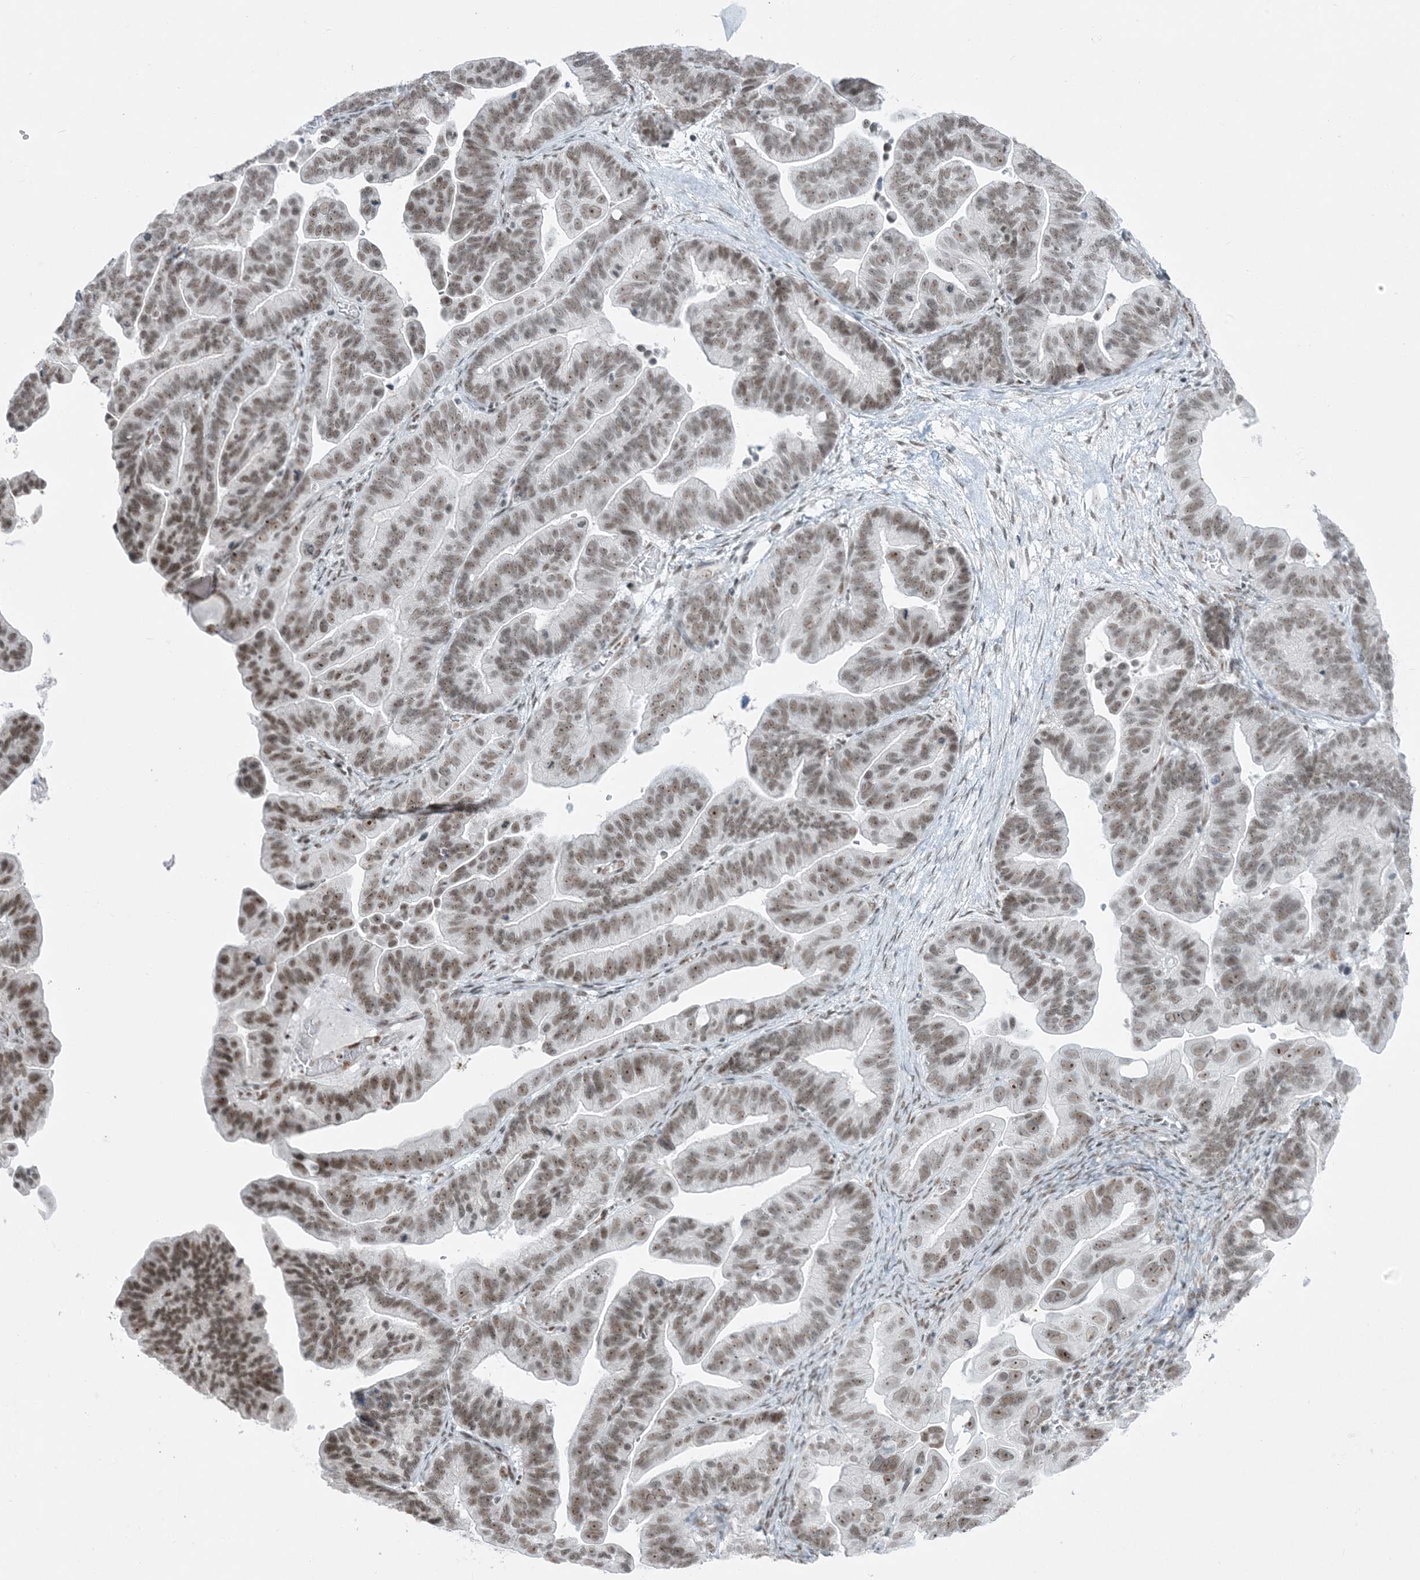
{"staining": {"intensity": "moderate", "quantity": ">75%", "location": "nuclear"}, "tissue": "ovarian cancer", "cell_type": "Tumor cells", "image_type": "cancer", "snomed": [{"axis": "morphology", "description": "Cystadenocarcinoma, serous, NOS"}, {"axis": "topography", "description": "Ovary"}], "caption": "Protein staining of serous cystadenocarcinoma (ovarian) tissue displays moderate nuclear positivity in approximately >75% of tumor cells.", "gene": "ZNF787", "patient": {"sex": "female", "age": 56}}